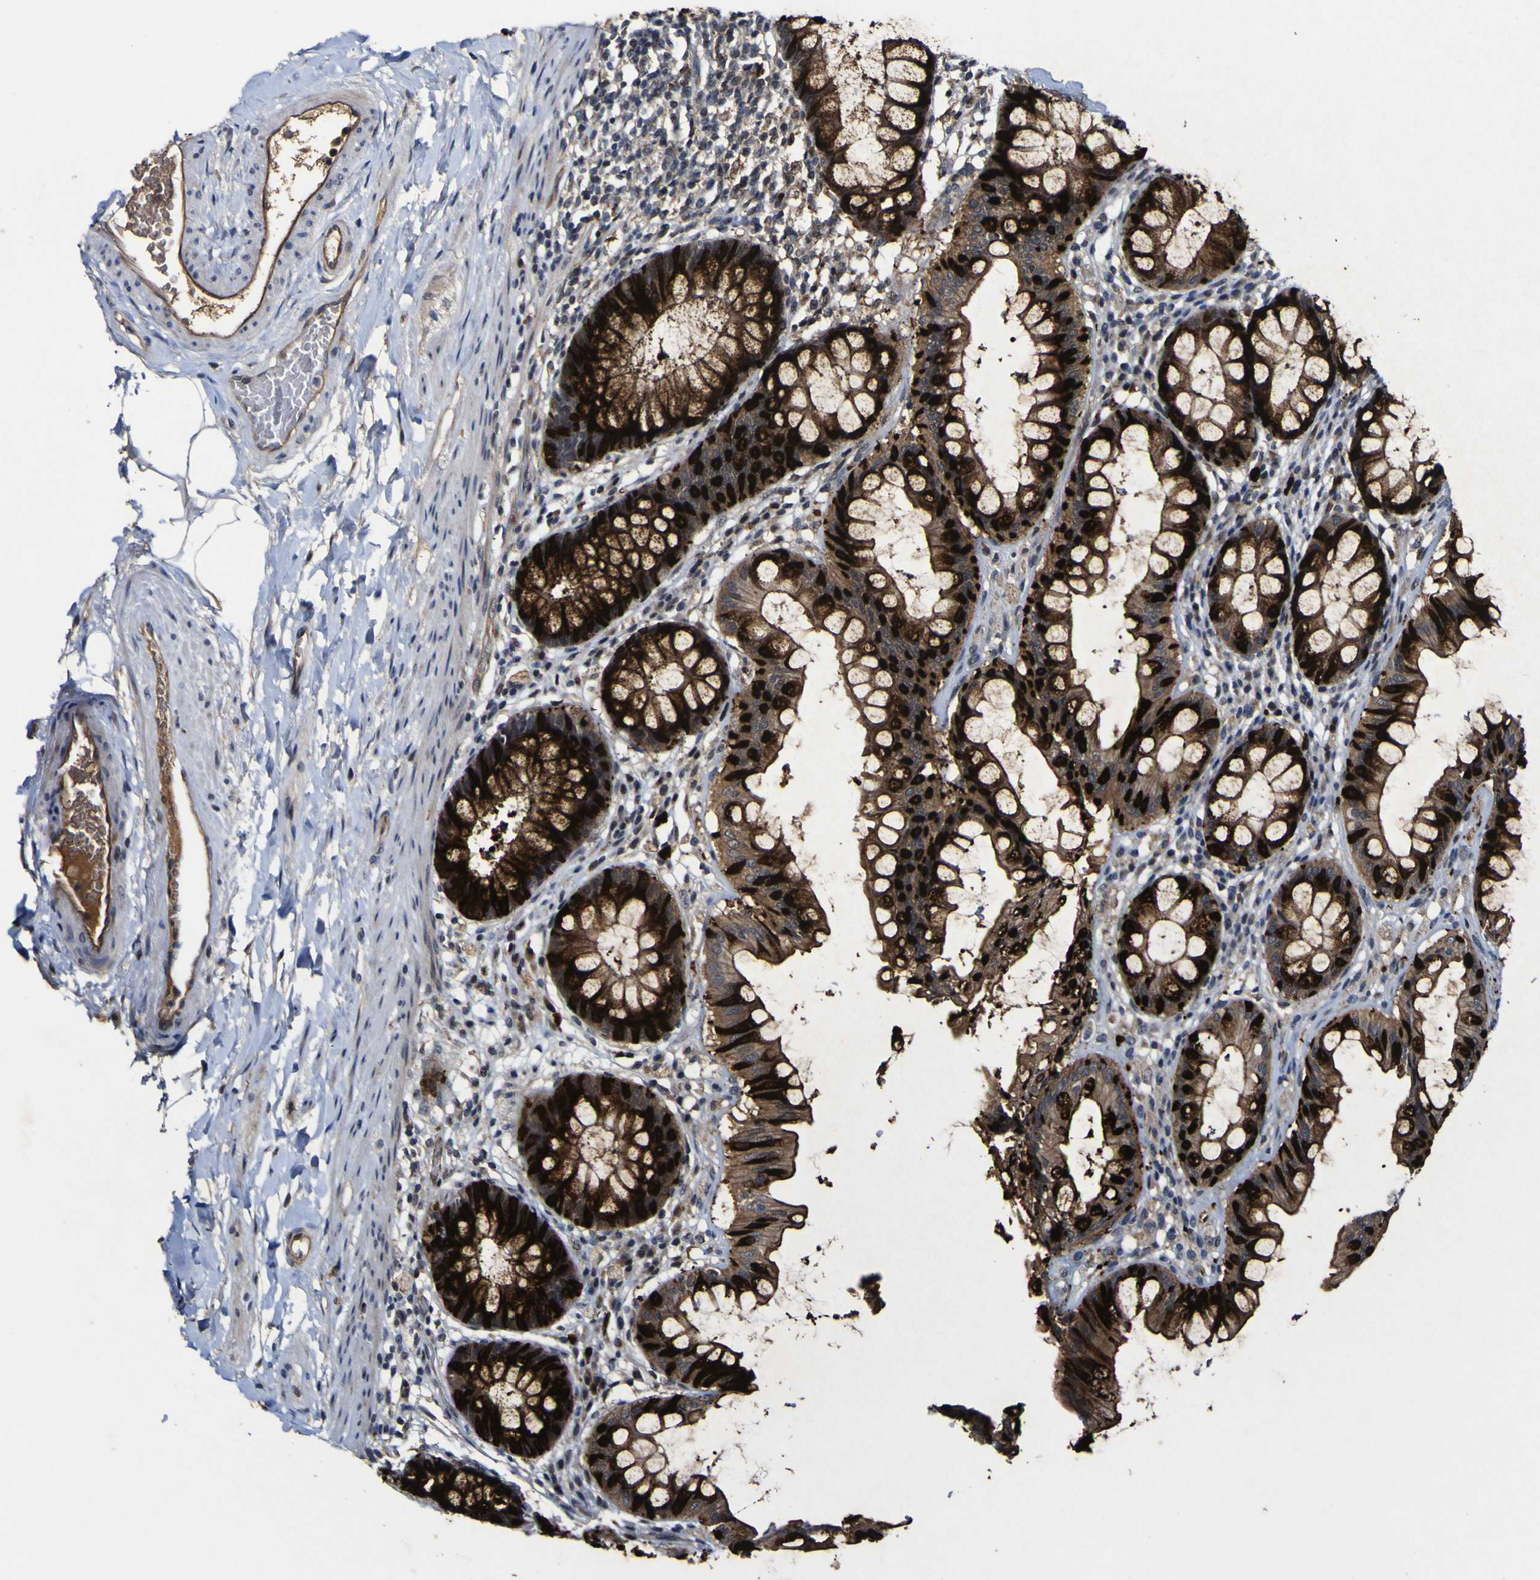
{"staining": {"intensity": "strong", "quantity": ">75%", "location": "cytoplasmic/membranous"}, "tissue": "rectum", "cell_type": "Glandular cells", "image_type": "normal", "snomed": [{"axis": "morphology", "description": "Normal tissue, NOS"}, {"axis": "topography", "description": "Rectum"}], "caption": "Immunohistochemistry (IHC) image of normal rectum stained for a protein (brown), which exhibits high levels of strong cytoplasmic/membranous positivity in about >75% of glandular cells.", "gene": "CCL2", "patient": {"sex": "female", "age": 46}}